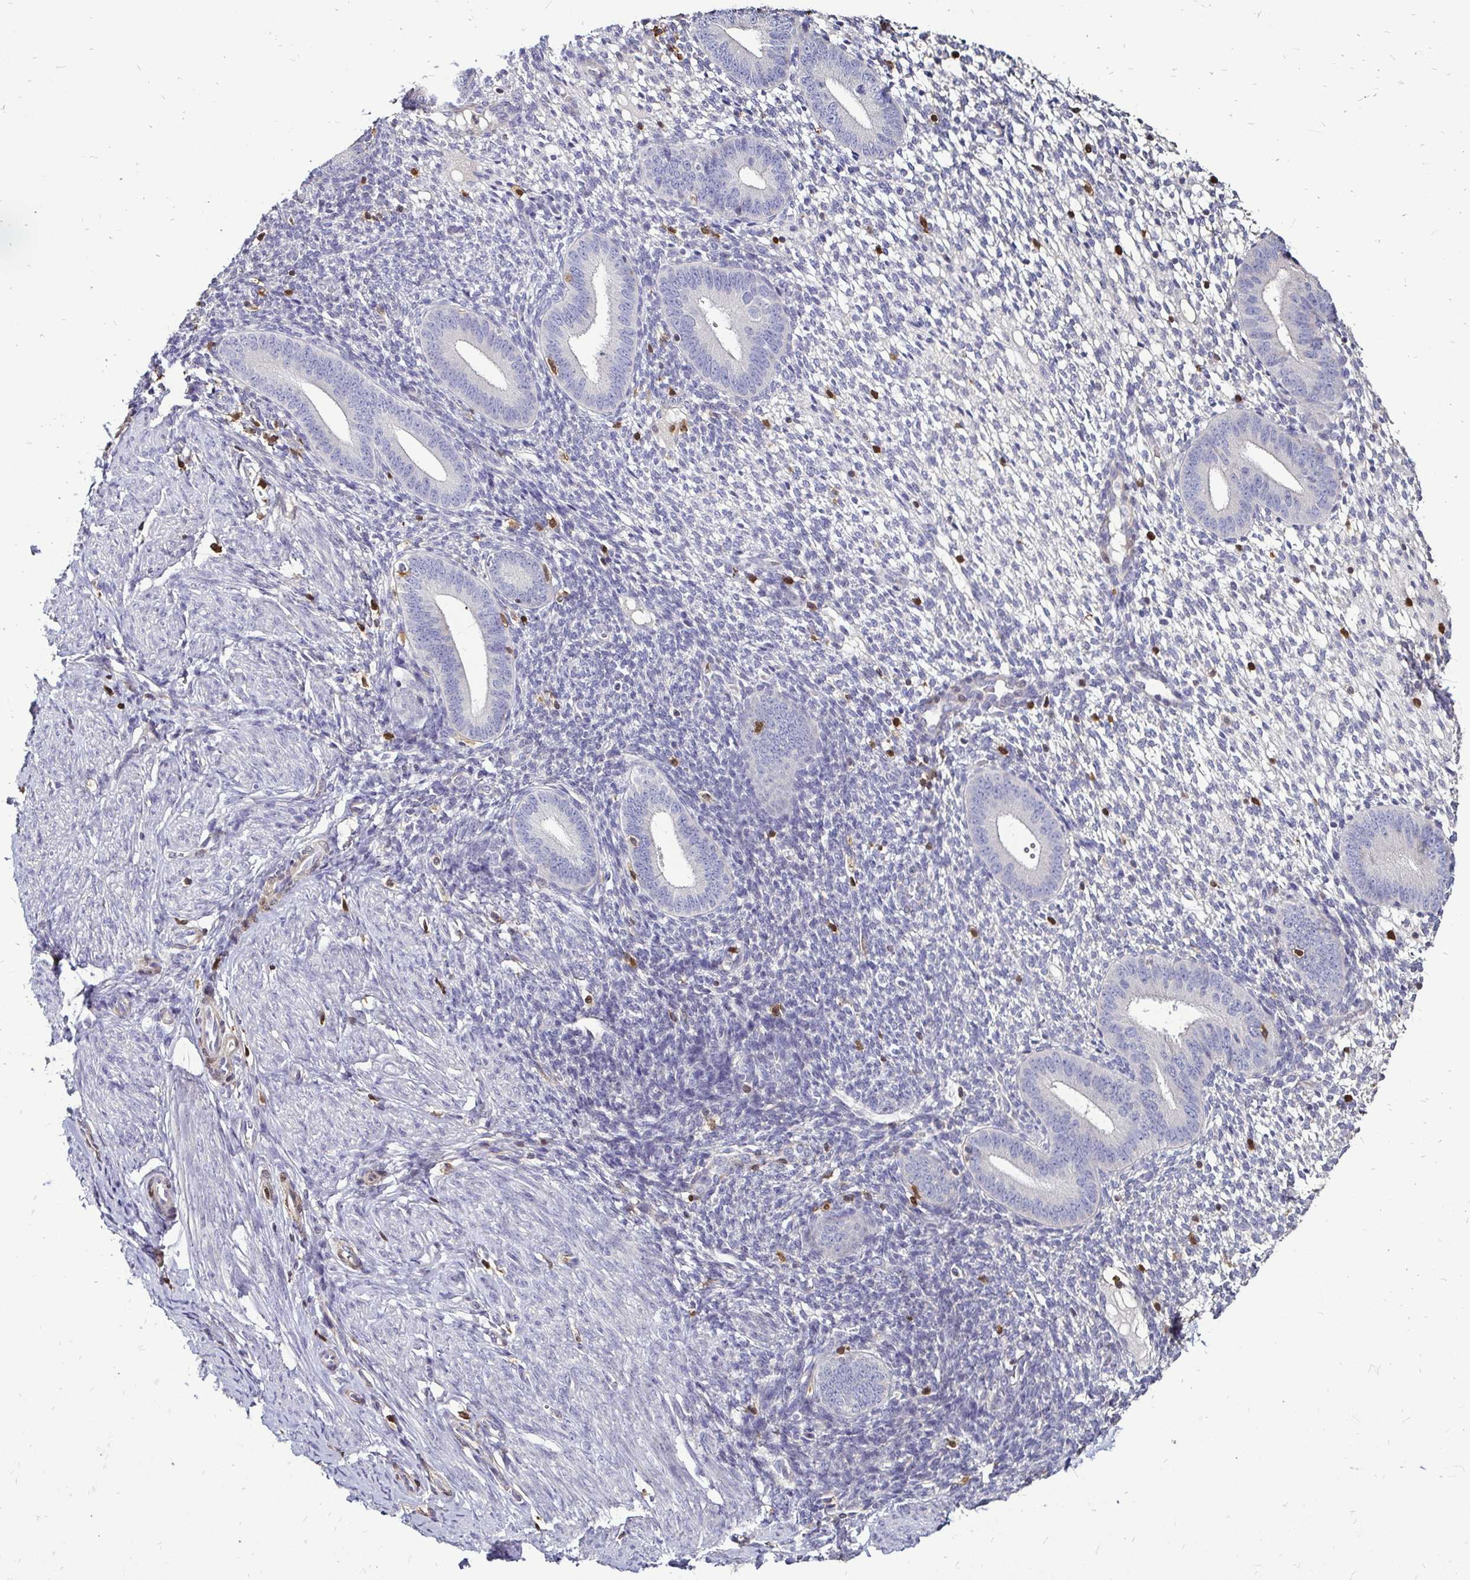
{"staining": {"intensity": "negative", "quantity": "none", "location": "none"}, "tissue": "endometrium", "cell_type": "Cells in endometrial stroma", "image_type": "normal", "snomed": [{"axis": "morphology", "description": "Normal tissue, NOS"}, {"axis": "topography", "description": "Endometrium"}], "caption": "IHC photomicrograph of benign human endometrium stained for a protein (brown), which demonstrates no expression in cells in endometrial stroma. (DAB immunohistochemistry (IHC) with hematoxylin counter stain).", "gene": "ZFP1", "patient": {"sex": "female", "age": 40}}